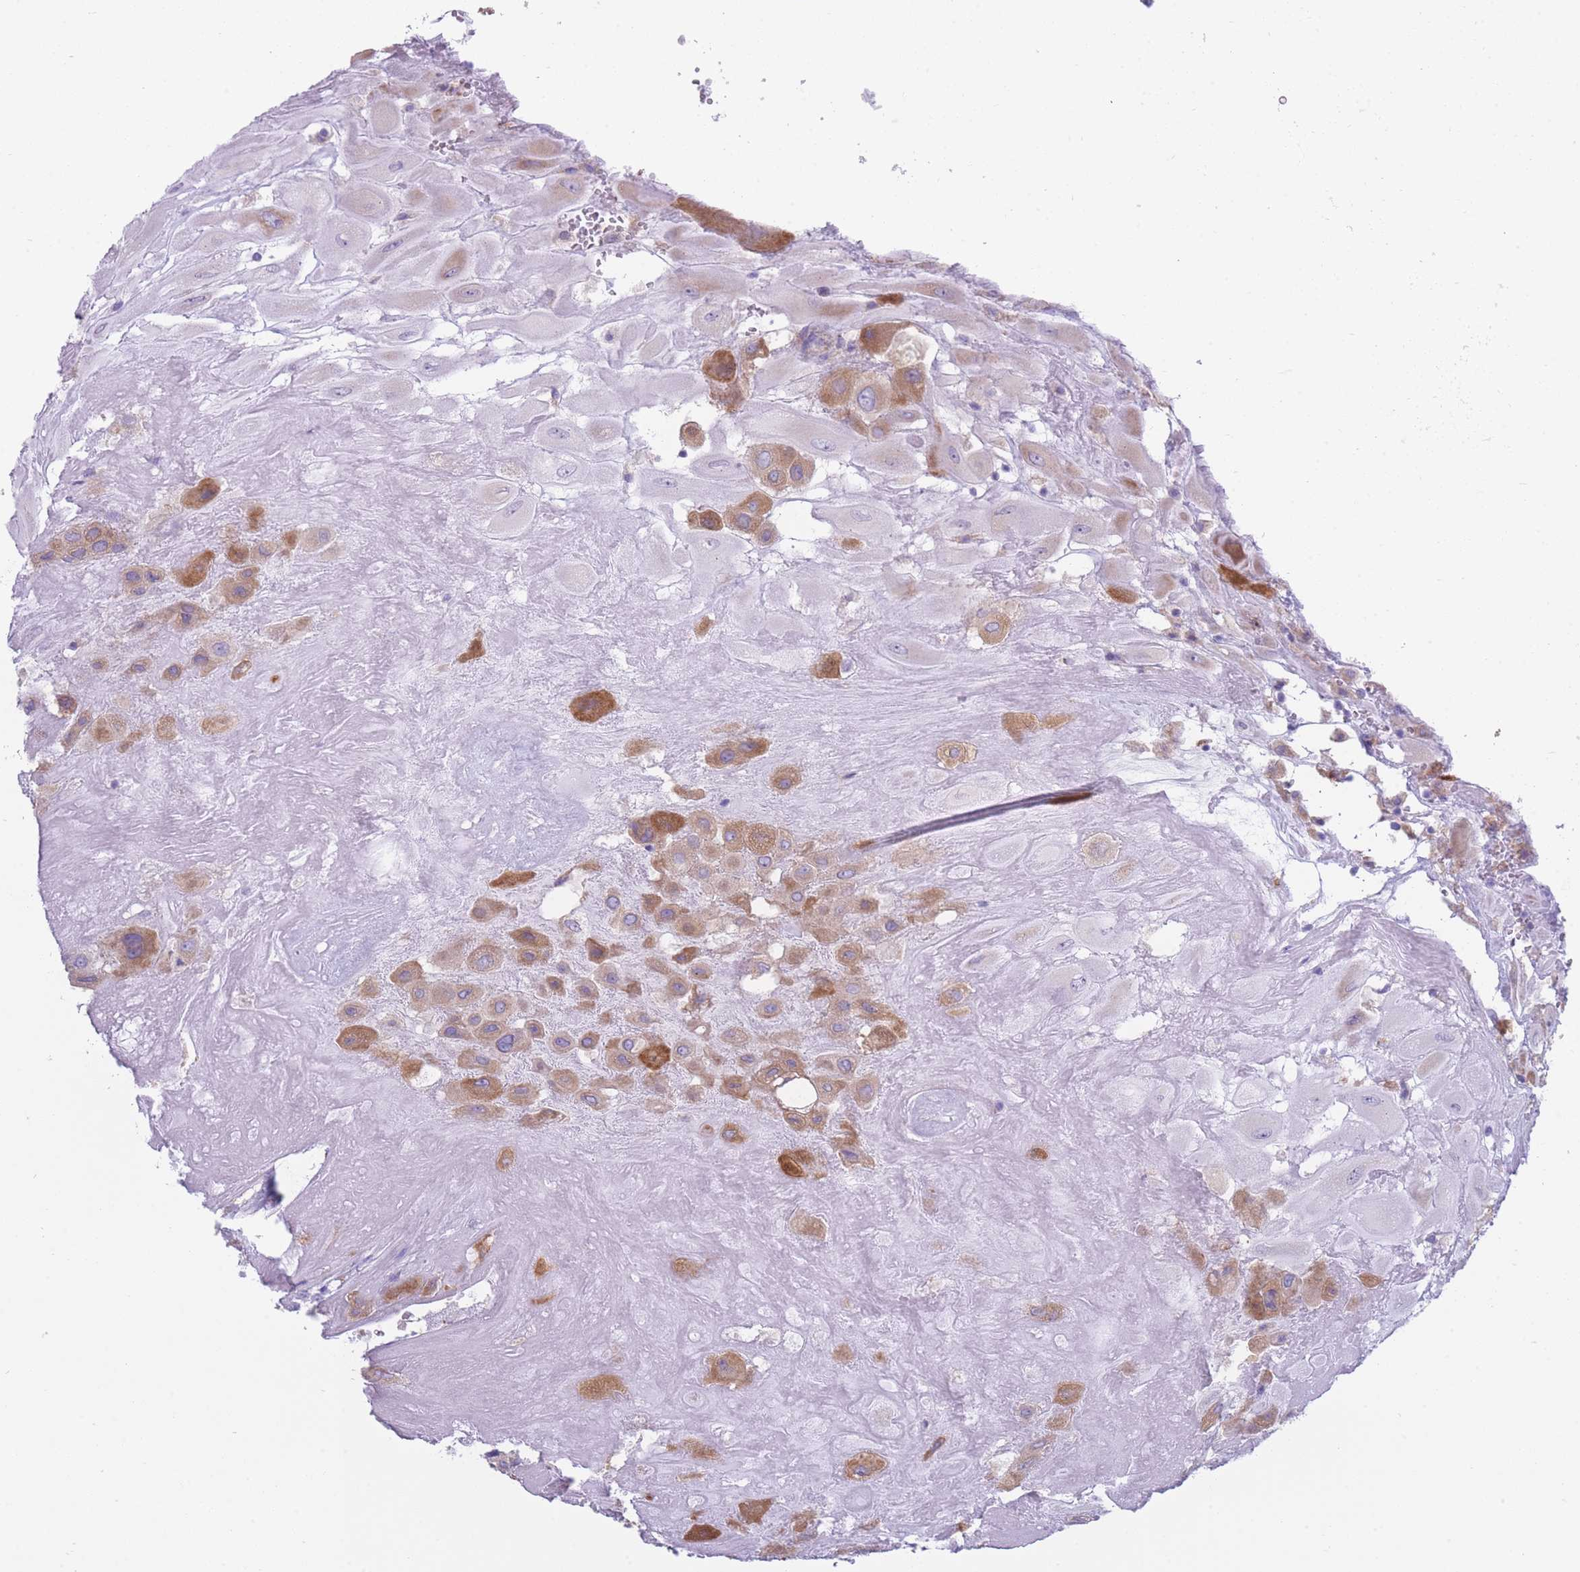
{"staining": {"intensity": "moderate", "quantity": ">75%", "location": "cytoplasmic/membranous"}, "tissue": "placenta", "cell_type": "Decidual cells", "image_type": "normal", "snomed": [{"axis": "morphology", "description": "Normal tissue, NOS"}, {"axis": "topography", "description": "Placenta"}], "caption": "Immunohistochemistry of normal placenta shows medium levels of moderate cytoplasmic/membranous staining in about >75% of decidual cells. The protein is stained brown, and the nuclei are stained in blue (DAB (3,3'-diaminobenzidine) IHC with brightfield microscopy, high magnification).", "gene": "XKR8", "patient": {"sex": "female", "age": 32}}